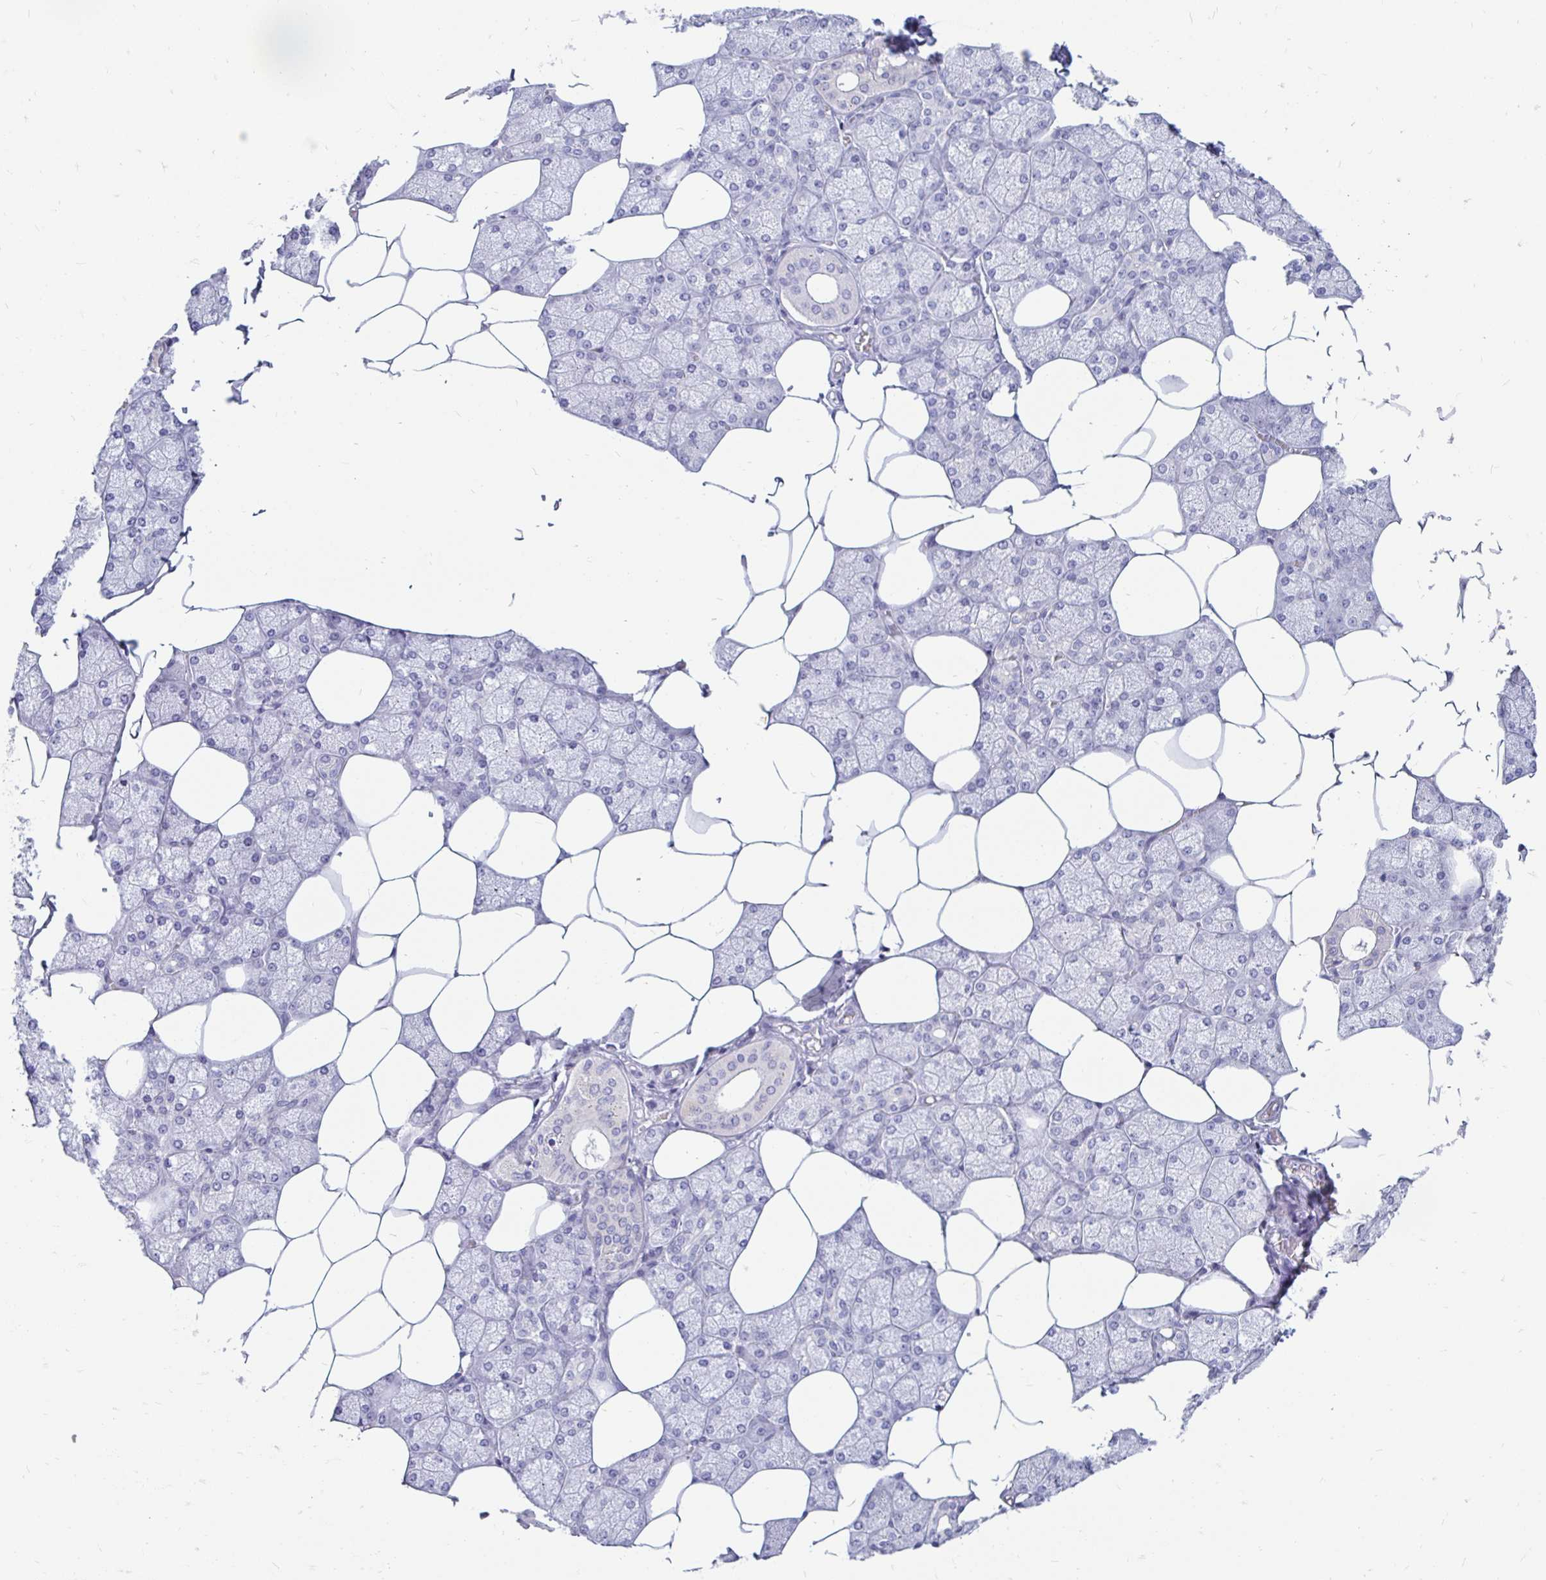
{"staining": {"intensity": "negative", "quantity": "none", "location": "none"}, "tissue": "salivary gland", "cell_type": "Glandular cells", "image_type": "normal", "snomed": [{"axis": "morphology", "description": "Normal tissue, NOS"}, {"axis": "topography", "description": "Salivary gland"}], "caption": "Human salivary gland stained for a protein using IHC shows no staining in glandular cells.", "gene": "PEG10", "patient": {"sex": "female", "age": 43}}